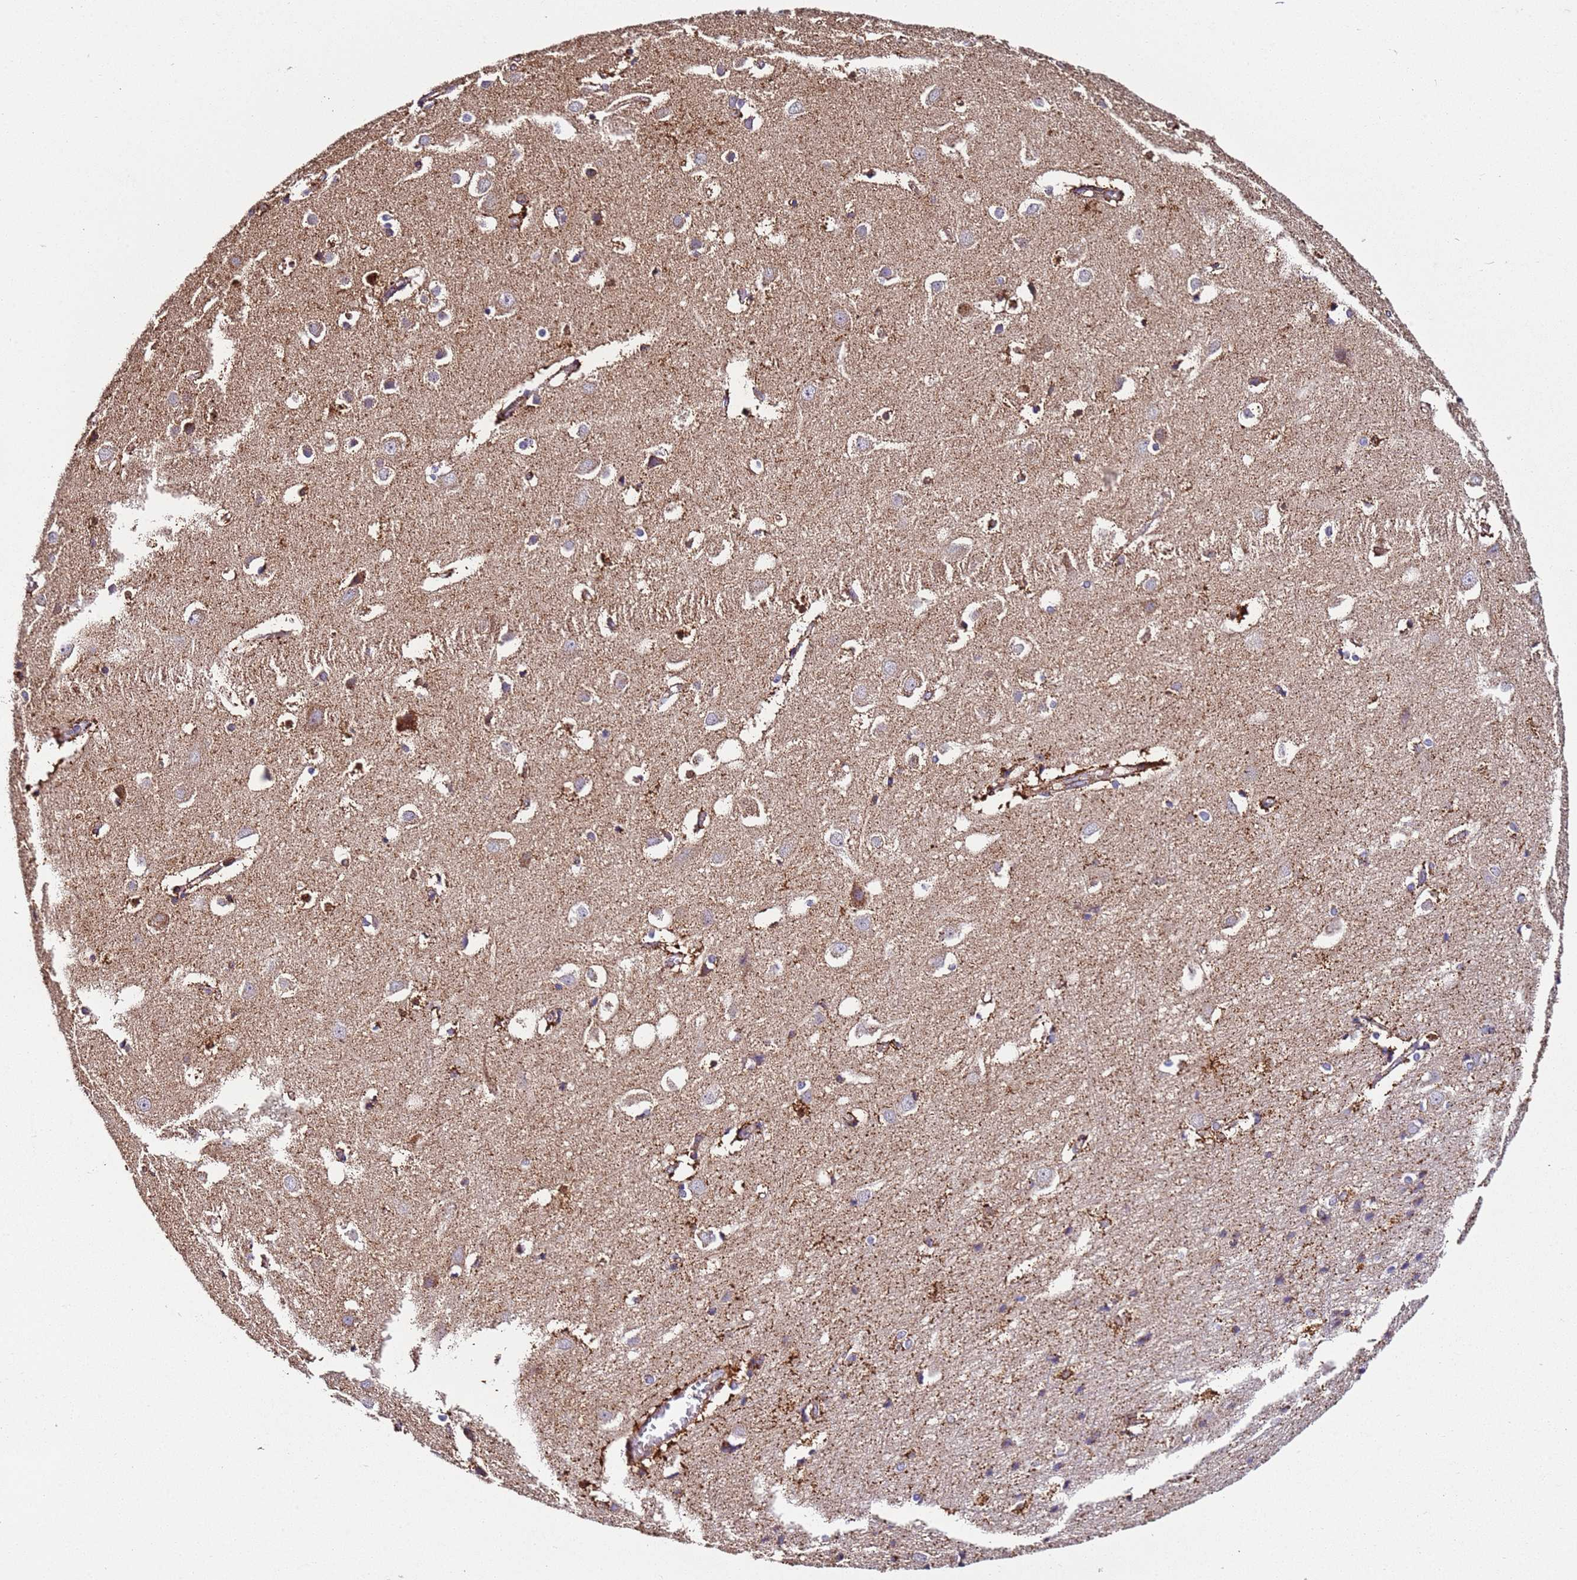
{"staining": {"intensity": "moderate", "quantity": ">75%", "location": "cytoplasmic/membranous"}, "tissue": "cerebral cortex", "cell_type": "Endothelial cells", "image_type": "normal", "snomed": [{"axis": "morphology", "description": "Normal tissue, NOS"}, {"axis": "topography", "description": "Cerebral cortex"}], "caption": "The immunohistochemical stain labels moderate cytoplasmic/membranous expression in endothelial cells of unremarkable cerebral cortex.", "gene": "RMND5A", "patient": {"sex": "male", "age": 54}}